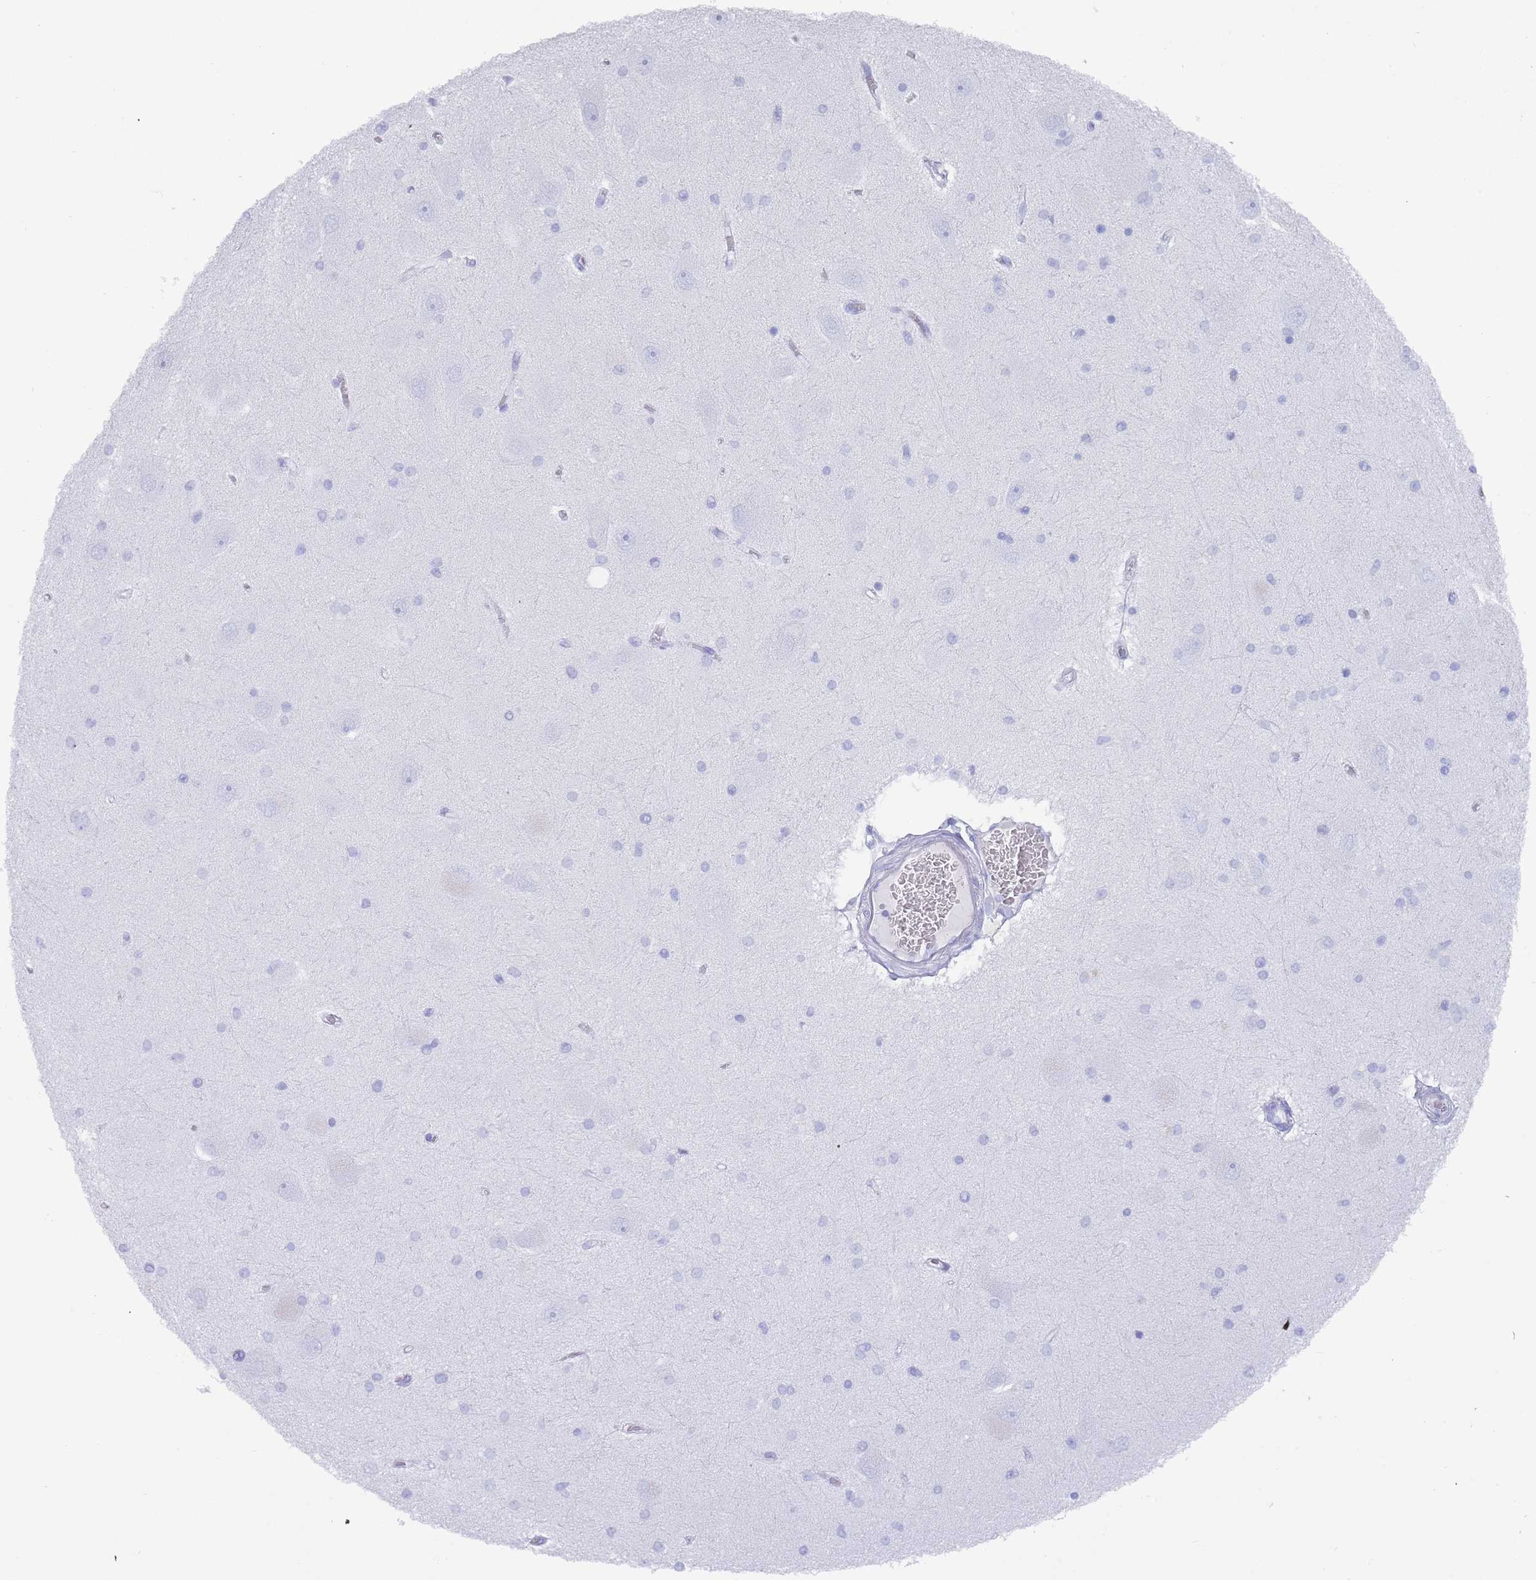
{"staining": {"intensity": "negative", "quantity": "none", "location": "none"}, "tissue": "hippocampus", "cell_type": "Glial cells", "image_type": "normal", "snomed": [{"axis": "morphology", "description": "Normal tissue, NOS"}, {"axis": "topography", "description": "Hippocampus"}], "caption": "Immunohistochemistry photomicrograph of normal human hippocampus stained for a protein (brown), which shows no positivity in glial cells.", "gene": "MYADML2", "patient": {"sex": "female", "age": 54}}